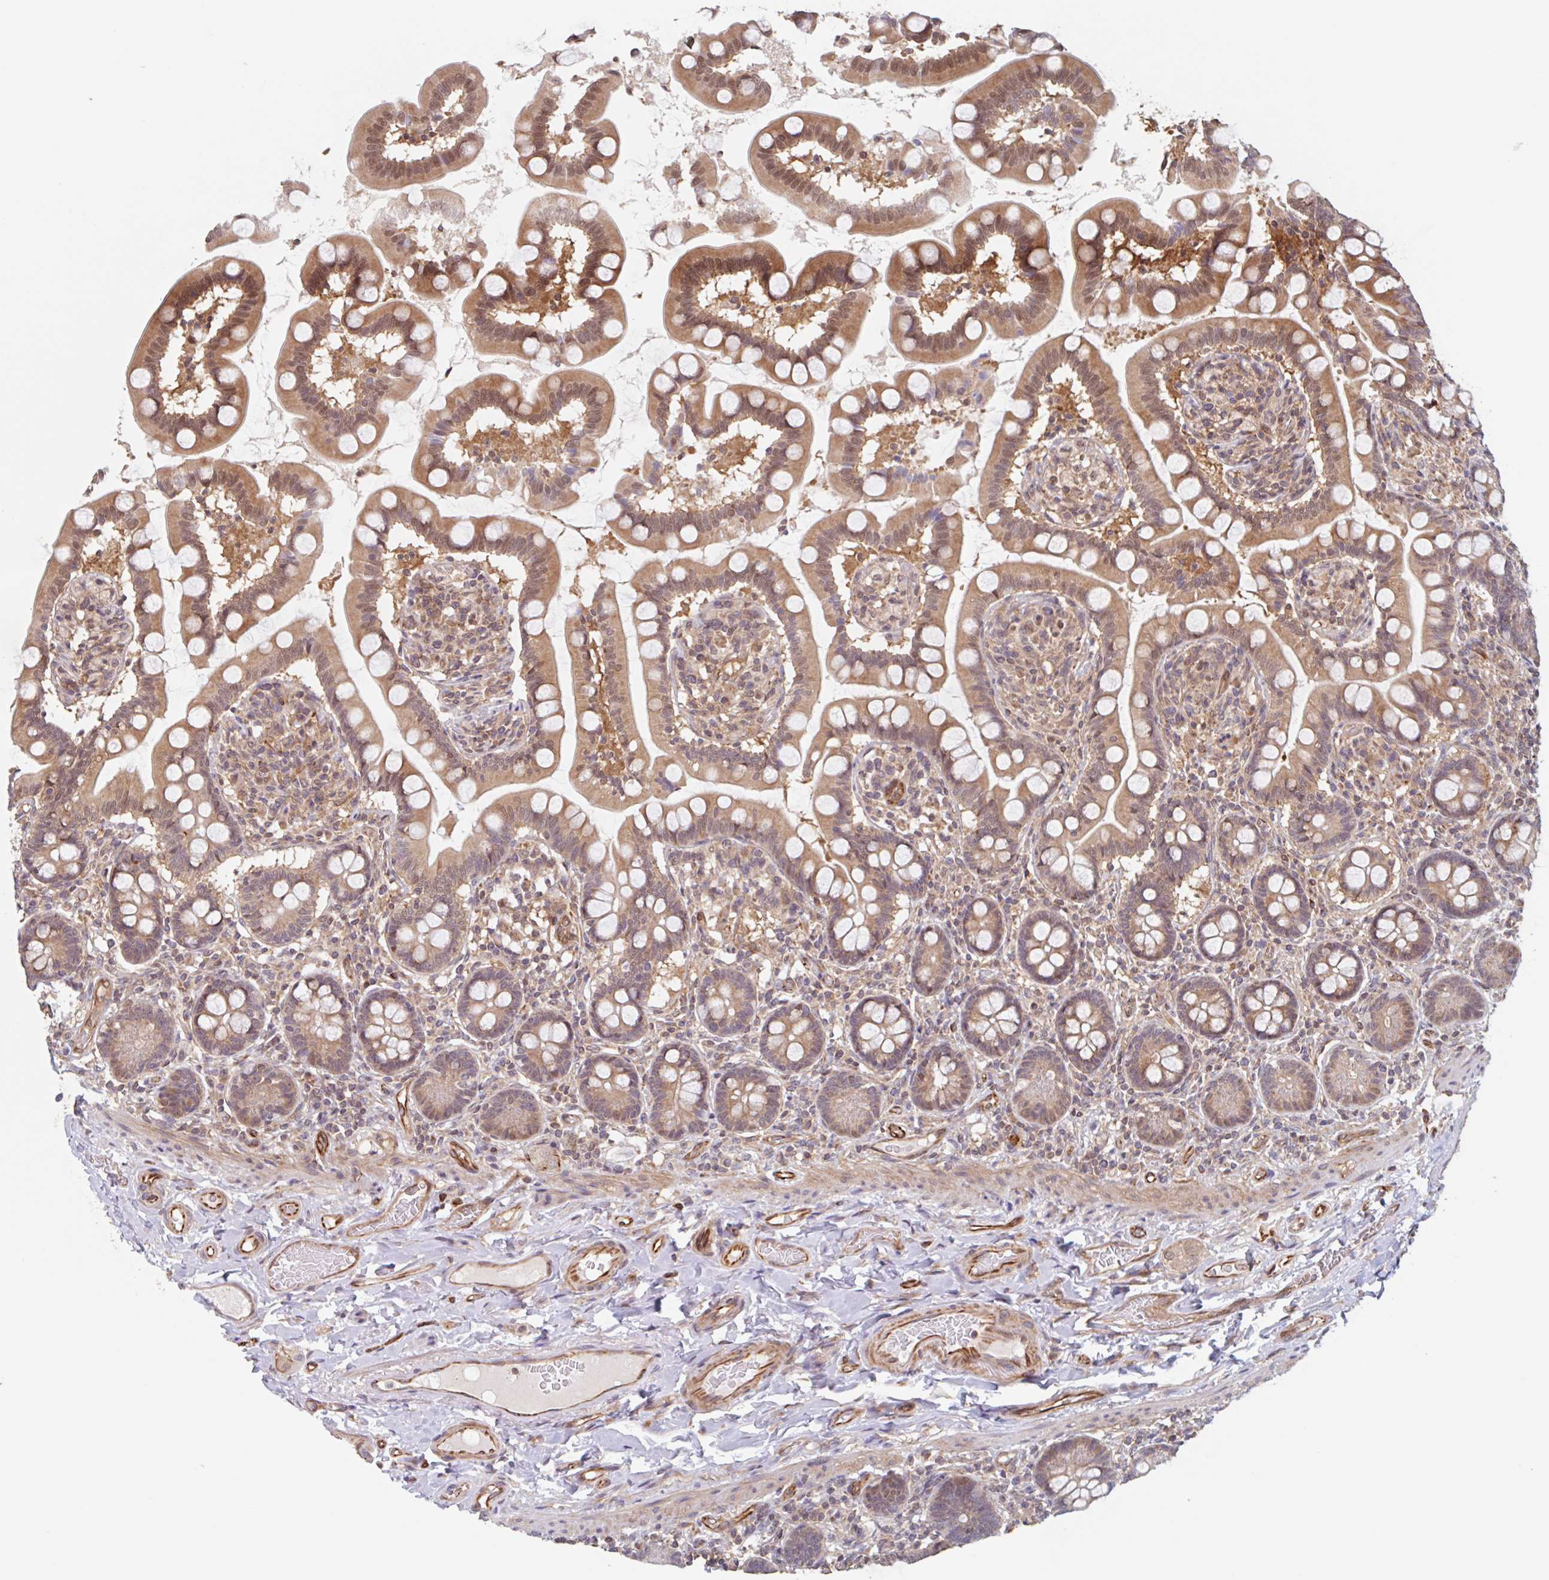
{"staining": {"intensity": "moderate", "quantity": ">75%", "location": "cytoplasmic/membranous,nuclear"}, "tissue": "small intestine", "cell_type": "Glandular cells", "image_type": "normal", "snomed": [{"axis": "morphology", "description": "Normal tissue, NOS"}, {"axis": "topography", "description": "Small intestine"}], "caption": "IHC (DAB) staining of normal human small intestine demonstrates moderate cytoplasmic/membranous,nuclear protein positivity in about >75% of glandular cells.", "gene": "NUB1", "patient": {"sex": "female", "age": 64}}